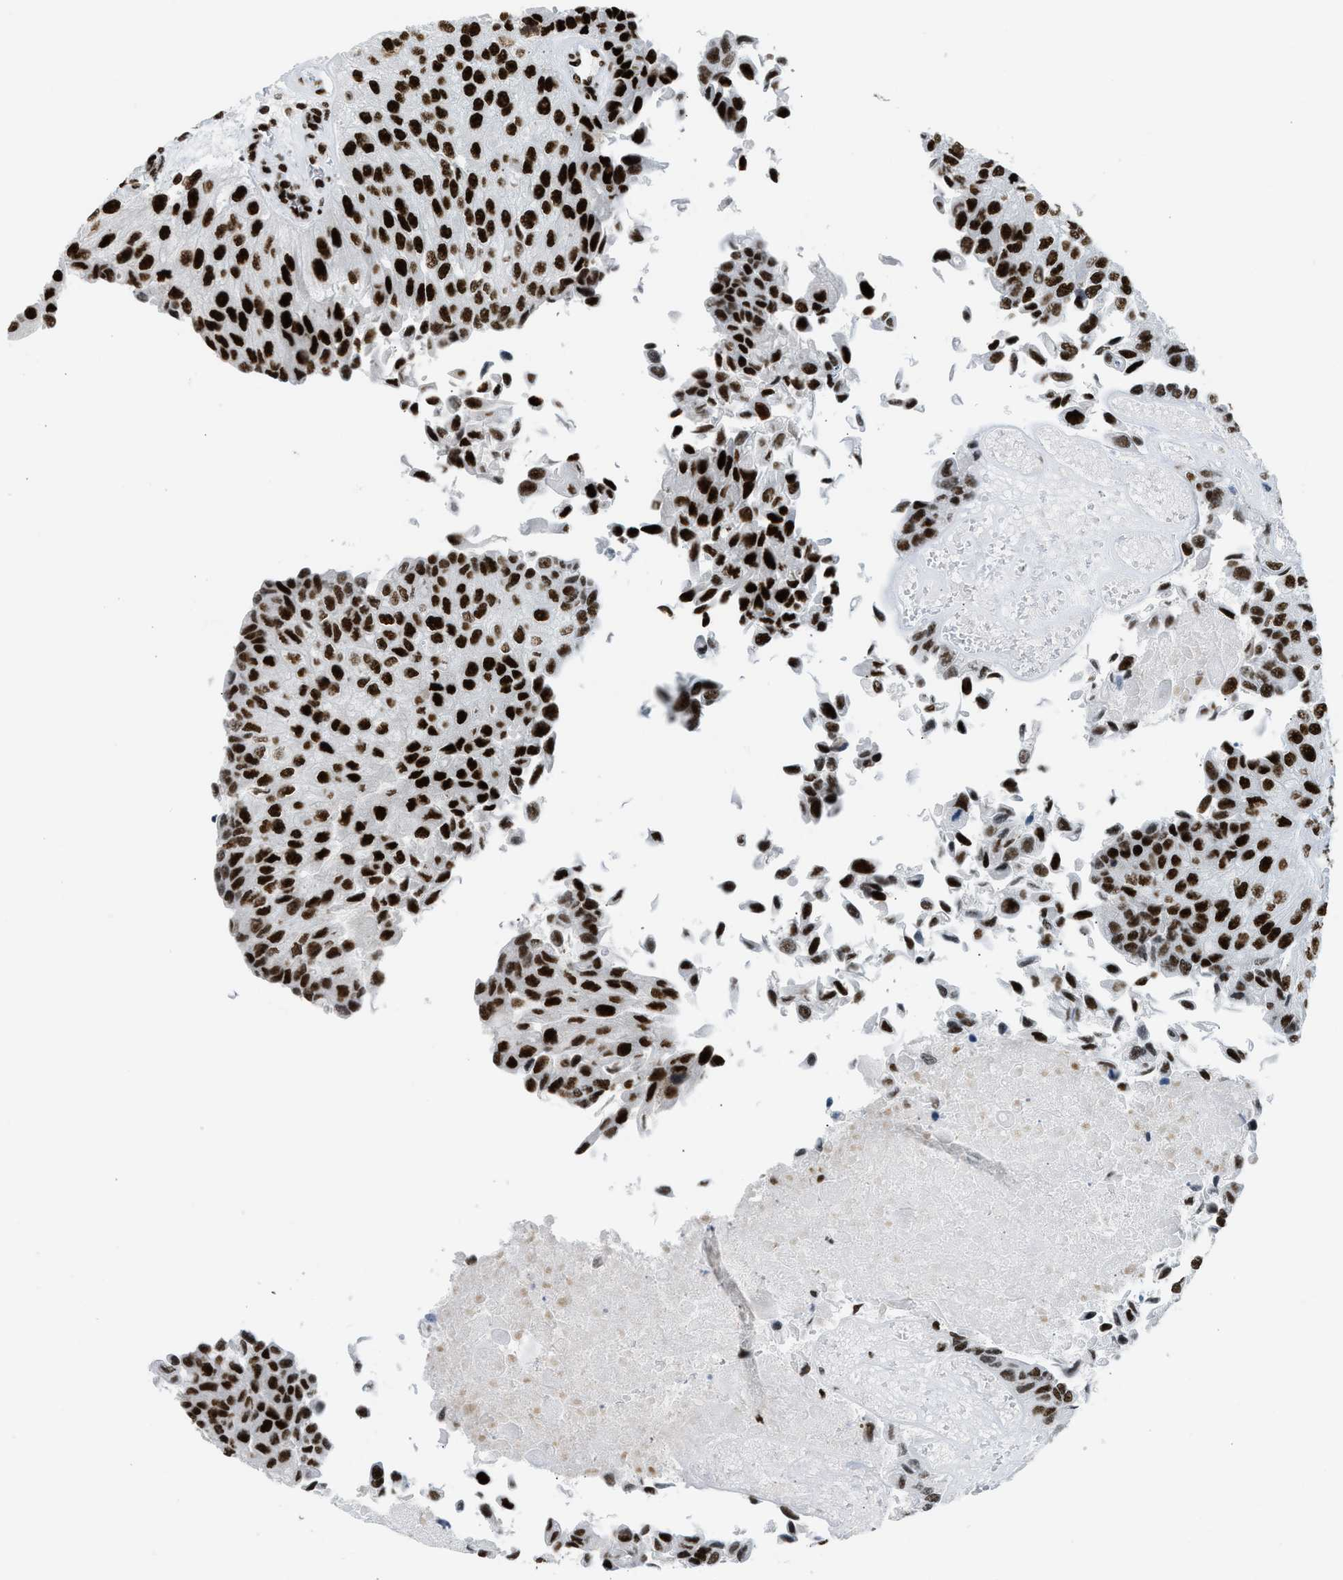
{"staining": {"intensity": "strong", "quantity": ">75%", "location": "nuclear"}, "tissue": "urothelial cancer", "cell_type": "Tumor cells", "image_type": "cancer", "snomed": [{"axis": "morphology", "description": "Urothelial carcinoma, High grade"}, {"axis": "topography", "description": "Kidney"}, {"axis": "topography", "description": "Urinary bladder"}], "caption": "High-grade urothelial carcinoma stained for a protein displays strong nuclear positivity in tumor cells. The protein is stained brown, and the nuclei are stained in blue (DAB (3,3'-diaminobenzidine) IHC with brightfield microscopy, high magnification).", "gene": "PIF1", "patient": {"sex": "male", "age": 77}}